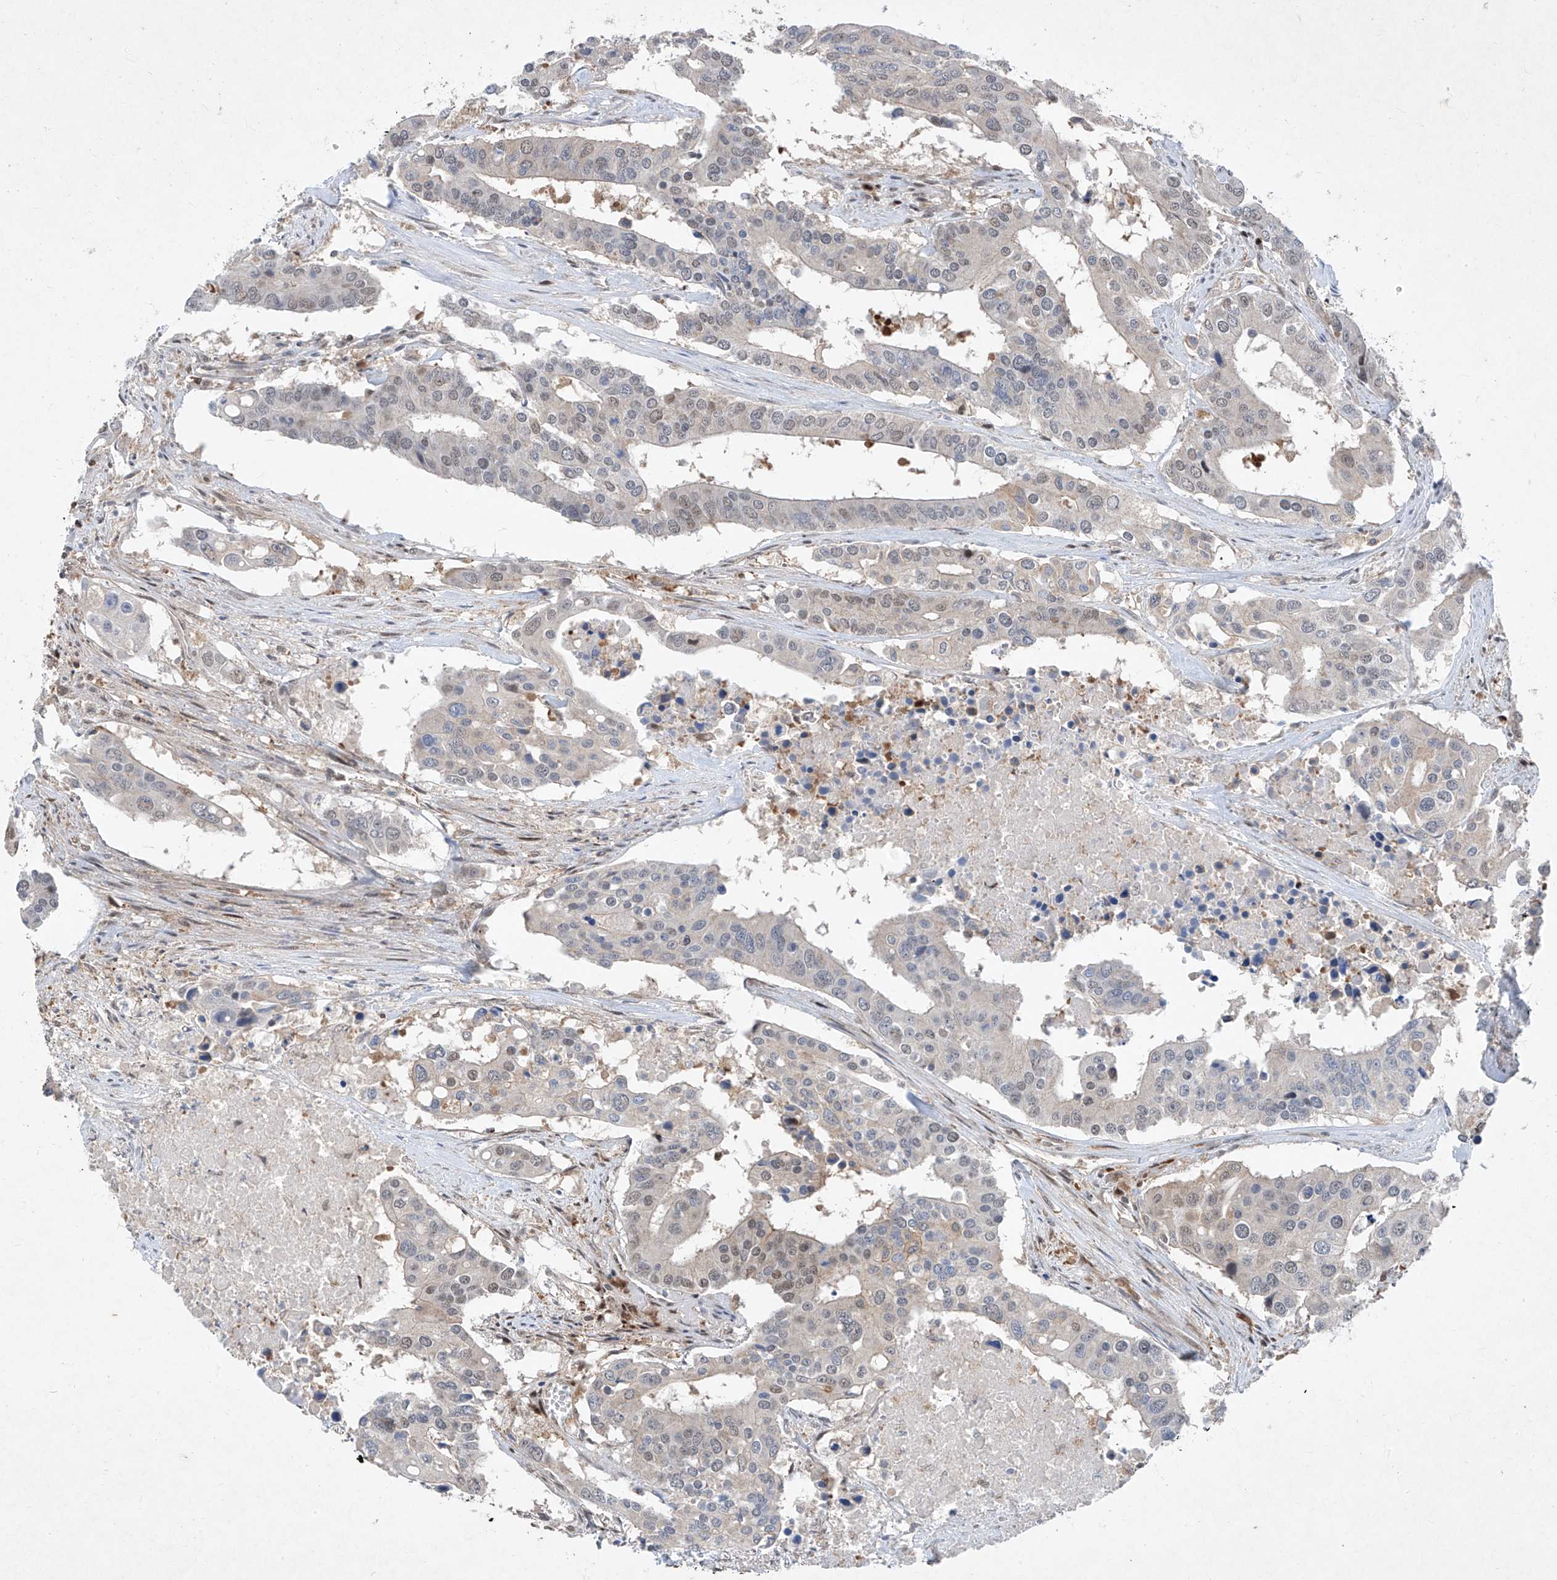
{"staining": {"intensity": "negative", "quantity": "none", "location": "none"}, "tissue": "colorectal cancer", "cell_type": "Tumor cells", "image_type": "cancer", "snomed": [{"axis": "morphology", "description": "Adenocarcinoma, NOS"}, {"axis": "topography", "description": "Colon"}], "caption": "IHC of human colorectal adenocarcinoma shows no expression in tumor cells.", "gene": "ZNF358", "patient": {"sex": "male", "age": 77}}